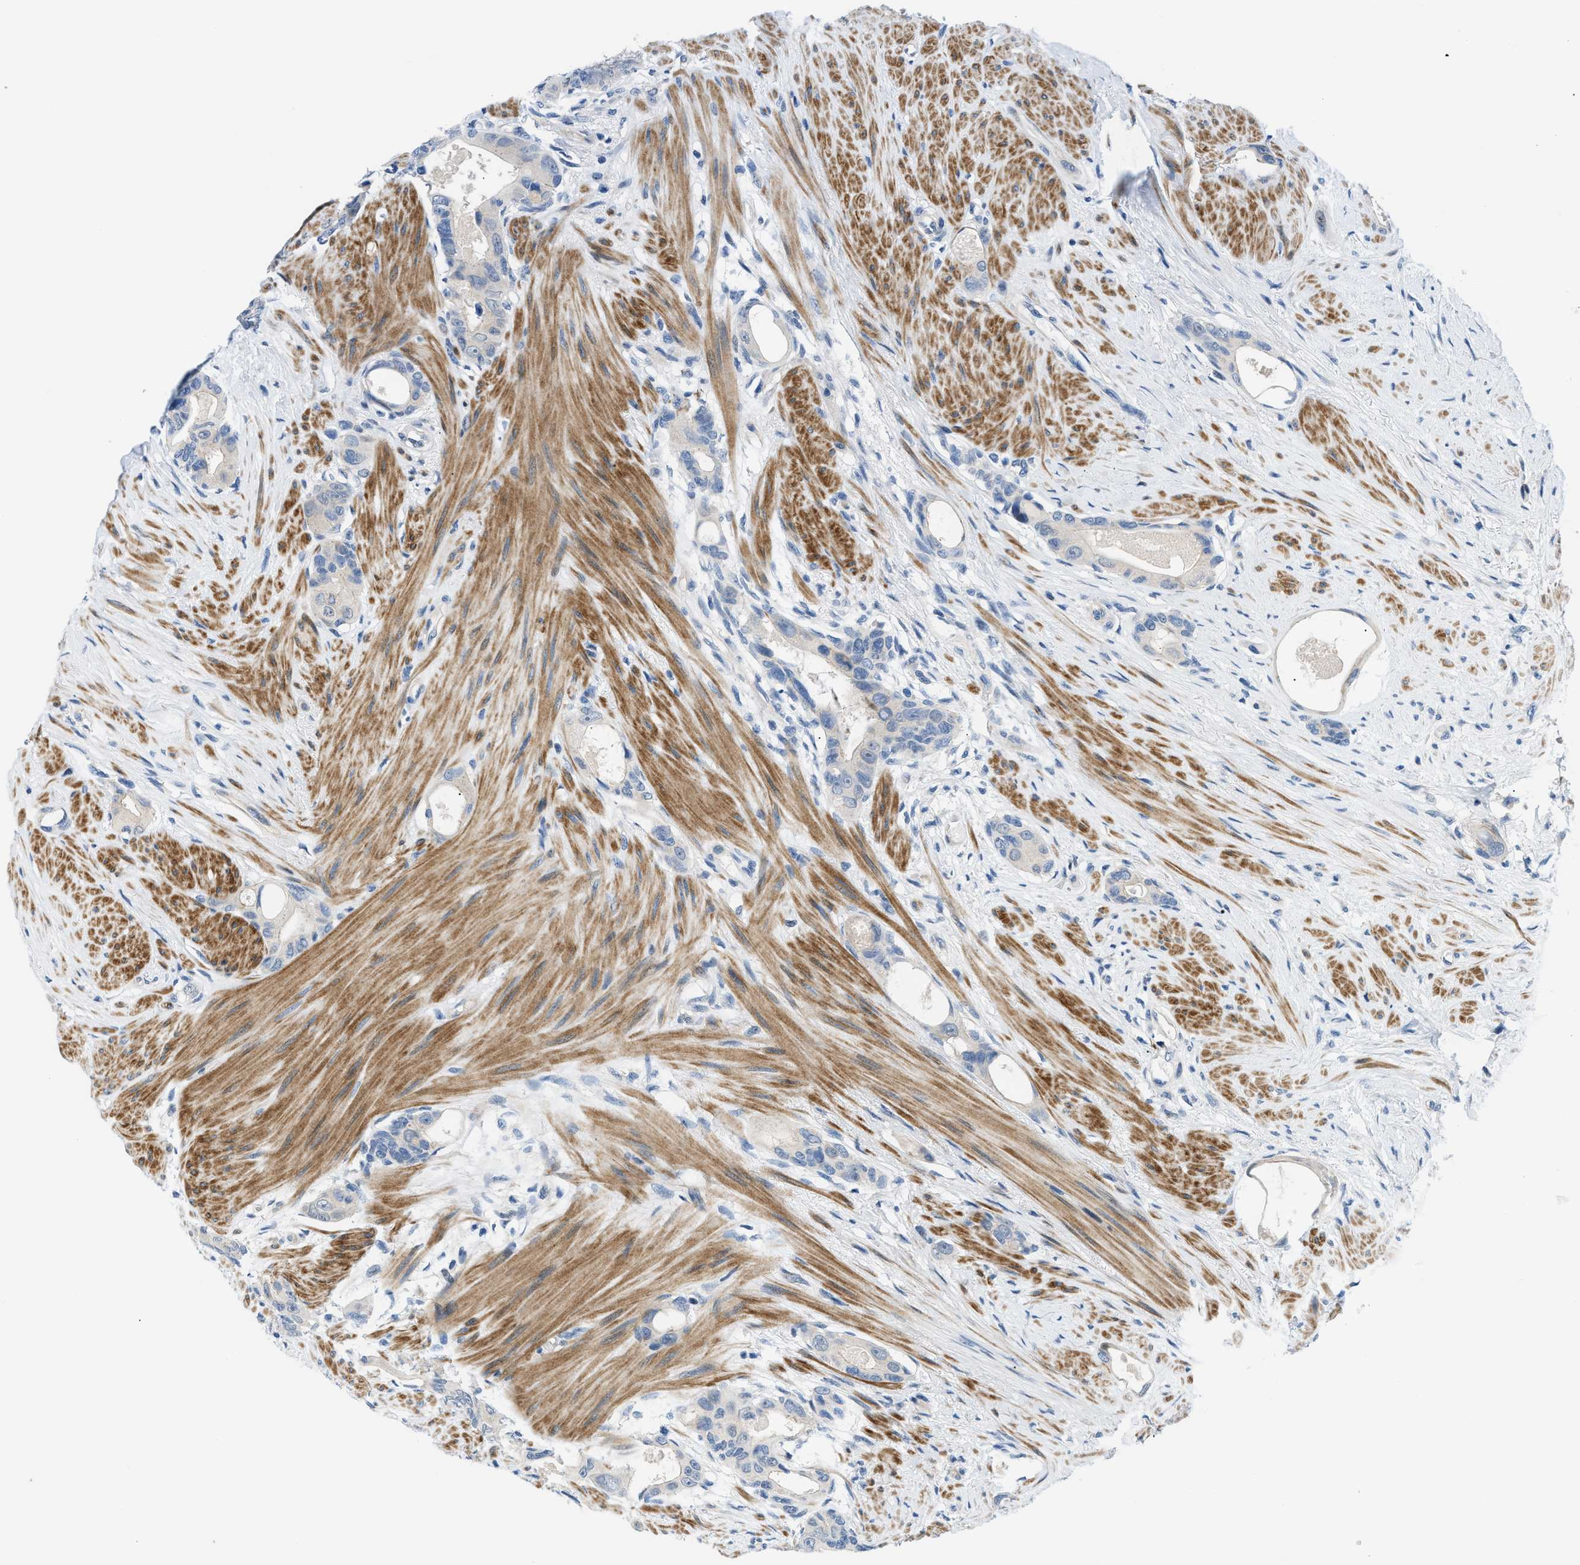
{"staining": {"intensity": "negative", "quantity": "none", "location": "none"}, "tissue": "colorectal cancer", "cell_type": "Tumor cells", "image_type": "cancer", "snomed": [{"axis": "morphology", "description": "Adenocarcinoma, NOS"}, {"axis": "topography", "description": "Rectum"}], "caption": "Micrograph shows no significant protein staining in tumor cells of colorectal adenocarcinoma.", "gene": "FDCSP", "patient": {"sex": "male", "age": 51}}